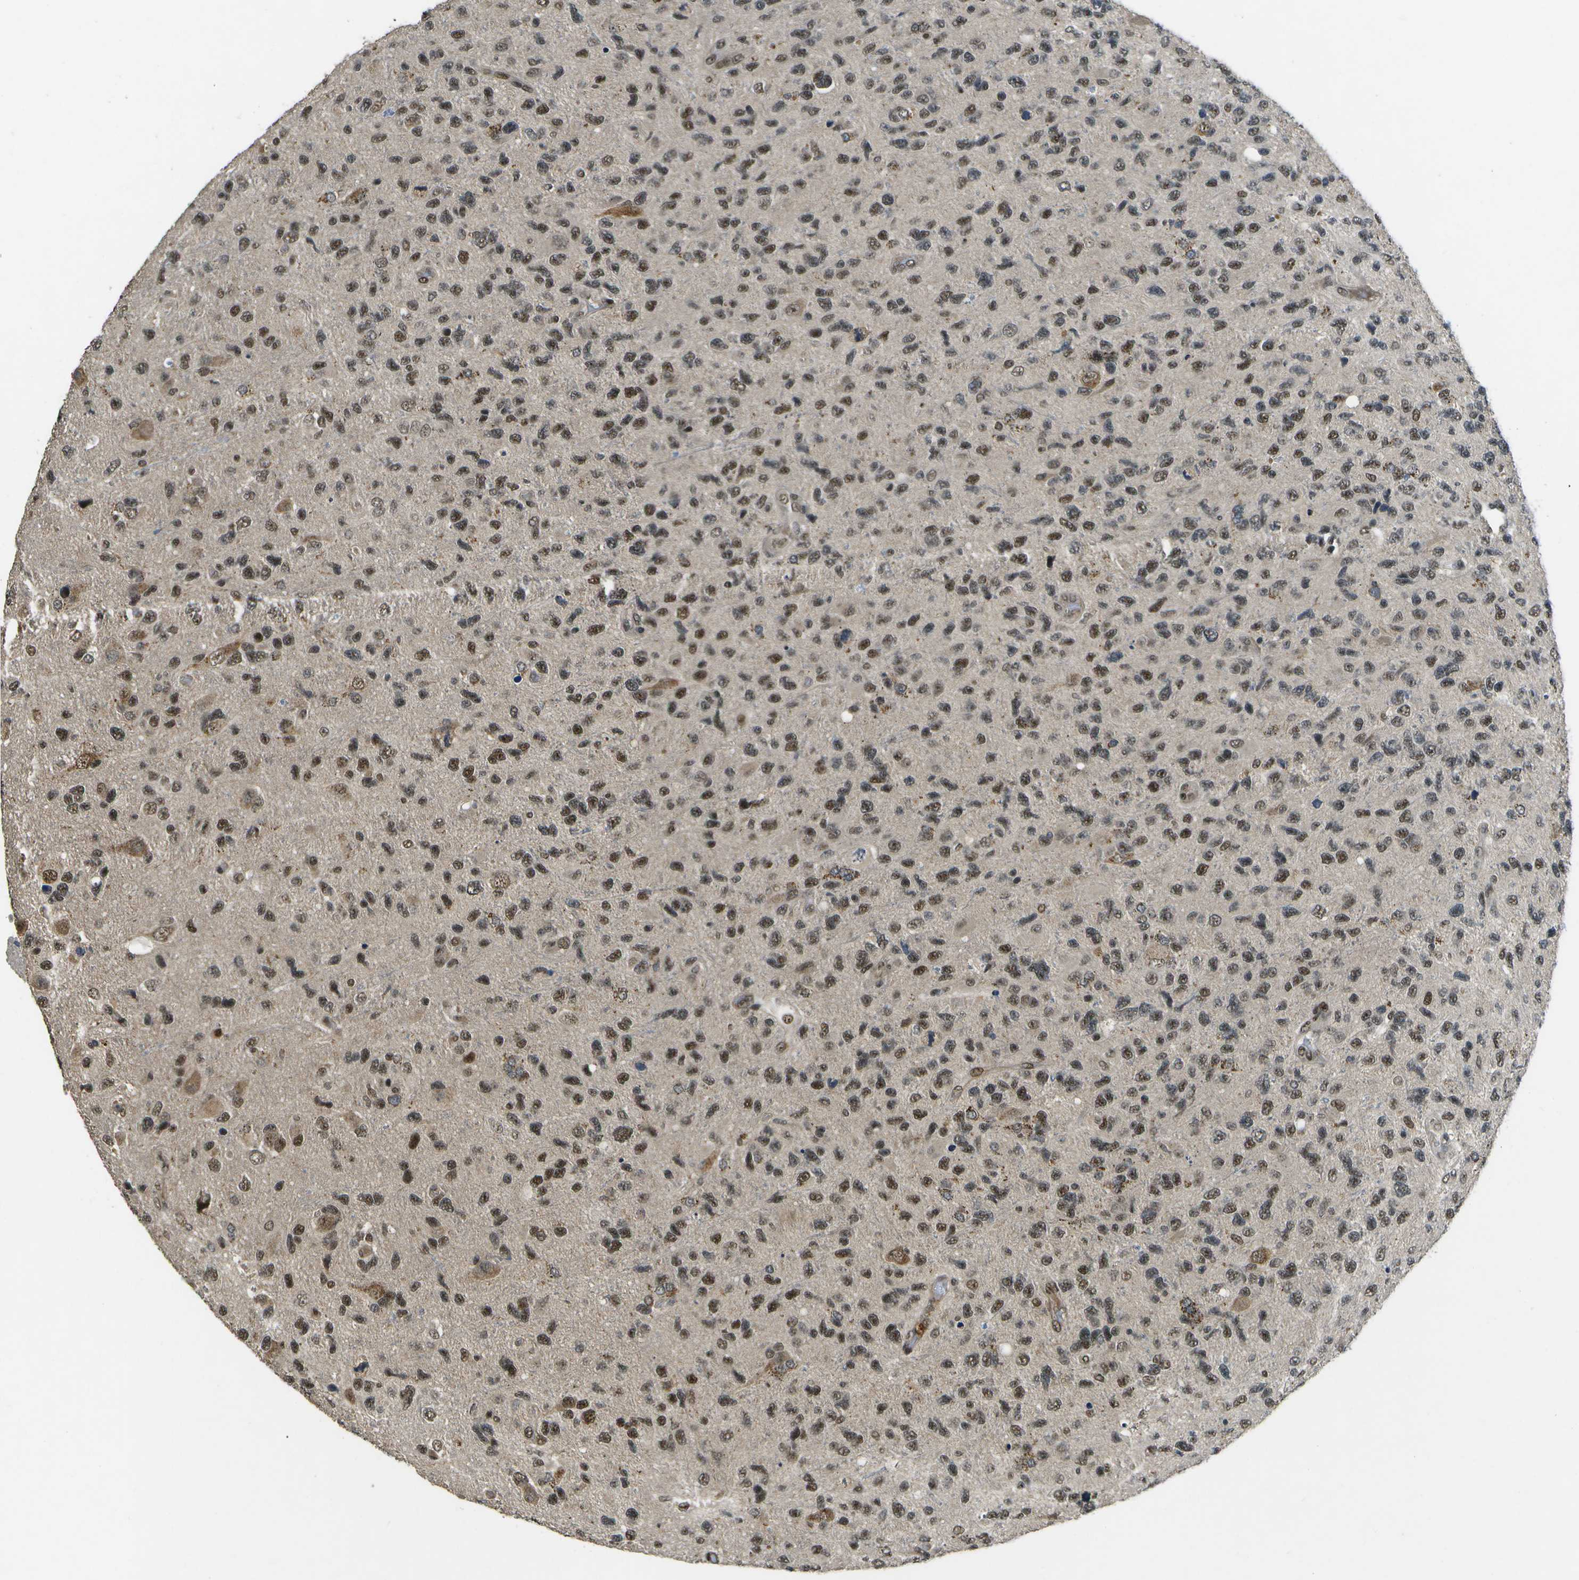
{"staining": {"intensity": "strong", "quantity": ">75%", "location": "nuclear"}, "tissue": "glioma", "cell_type": "Tumor cells", "image_type": "cancer", "snomed": [{"axis": "morphology", "description": "Glioma, malignant, High grade"}, {"axis": "topography", "description": "Brain"}], "caption": "Strong nuclear expression is present in approximately >75% of tumor cells in glioma. (DAB = brown stain, brightfield microscopy at high magnification).", "gene": "GANC", "patient": {"sex": "female", "age": 58}}